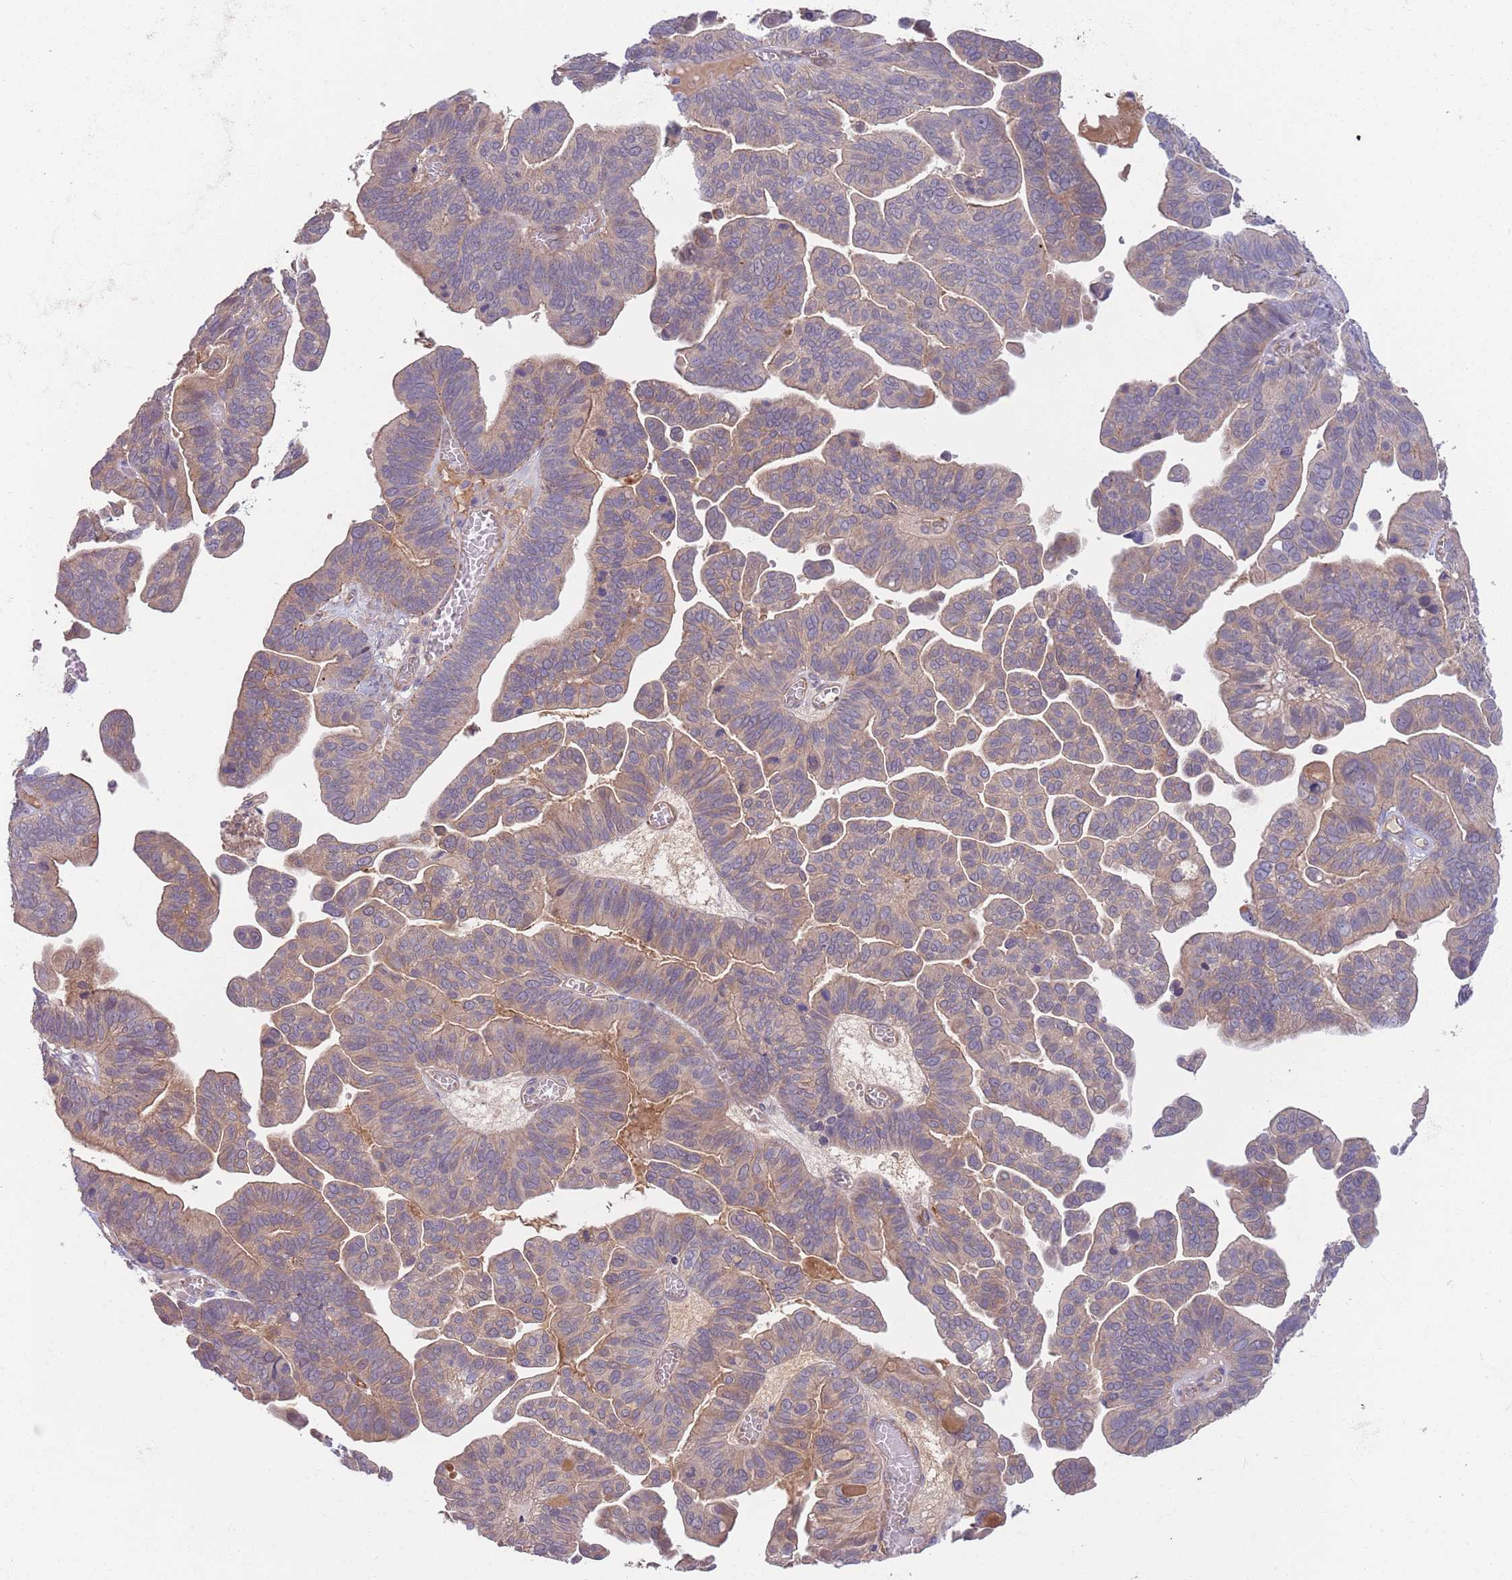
{"staining": {"intensity": "weak", "quantity": ">75%", "location": "cytoplasmic/membranous"}, "tissue": "ovarian cancer", "cell_type": "Tumor cells", "image_type": "cancer", "snomed": [{"axis": "morphology", "description": "Cystadenocarcinoma, serous, NOS"}, {"axis": "topography", "description": "Ovary"}], "caption": "IHC photomicrograph of neoplastic tissue: human ovarian cancer (serous cystadenocarcinoma) stained using immunohistochemistry shows low levels of weak protein expression localized specifically in the cytoplasmic/membranous of tumor cells, appearing as a cytoplasmic/membranous brown color.", "gene": "SAV1", "patient": {"sex": "female", "age": 56}}